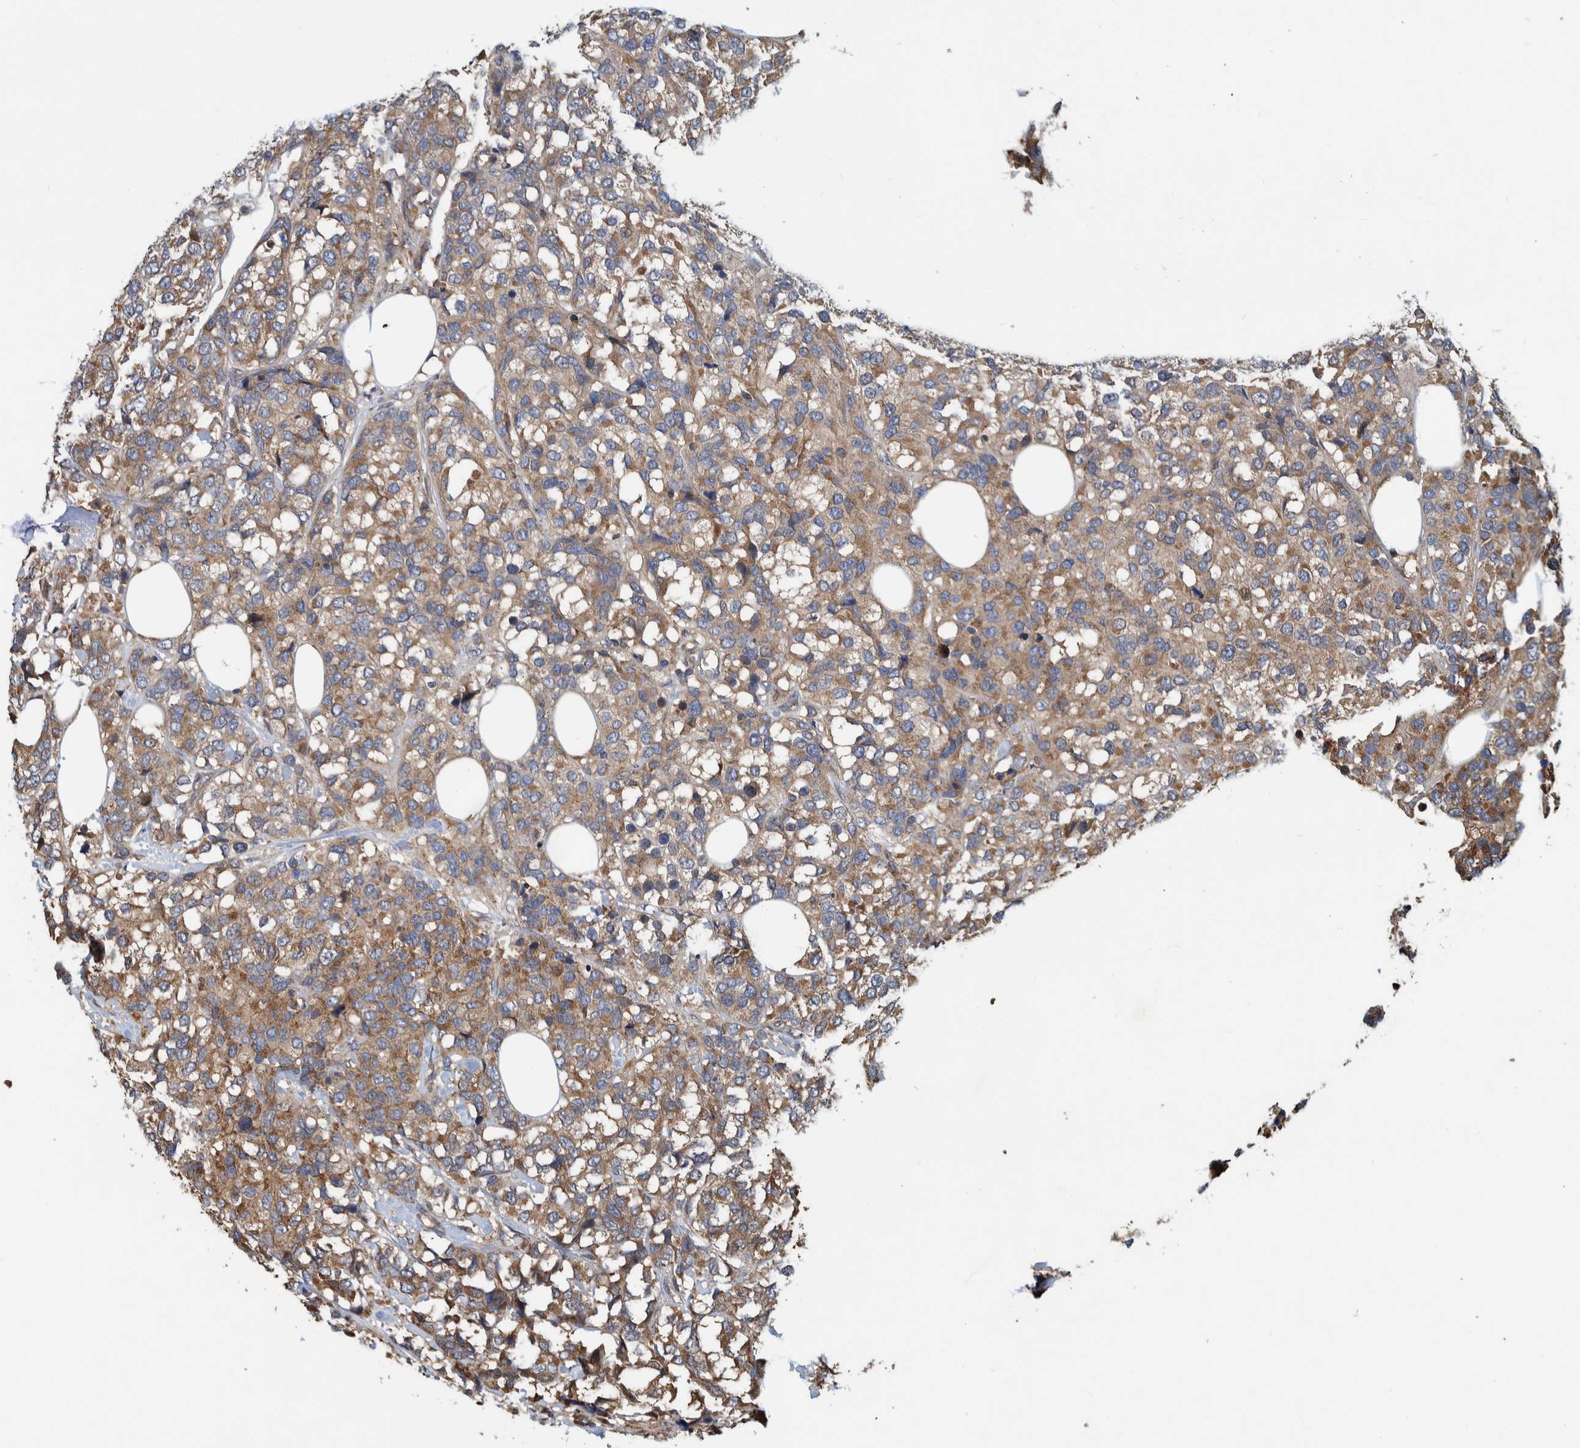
{"staining": {"intensity": "moderate", "quantity": ">75%", "location": "cytoplasmic/membranous"}, "tissue": "breast cancer", "cell_type": "Tumor cells", "image_type": "cancer", "snomed": [{"axis": "morphology", "description": "Lobular carcinoma"}, {"axis": "topography", "description": "Breast"}], "caption": "The photomicrograph demonstrates a brown stain indicating the presence of a protein in the cytoplasmic/membranous of tumor cells in lobular carcinoma (breast).", "gene": "CCDC57", "patient": {"sex": "female", "age": 59}}